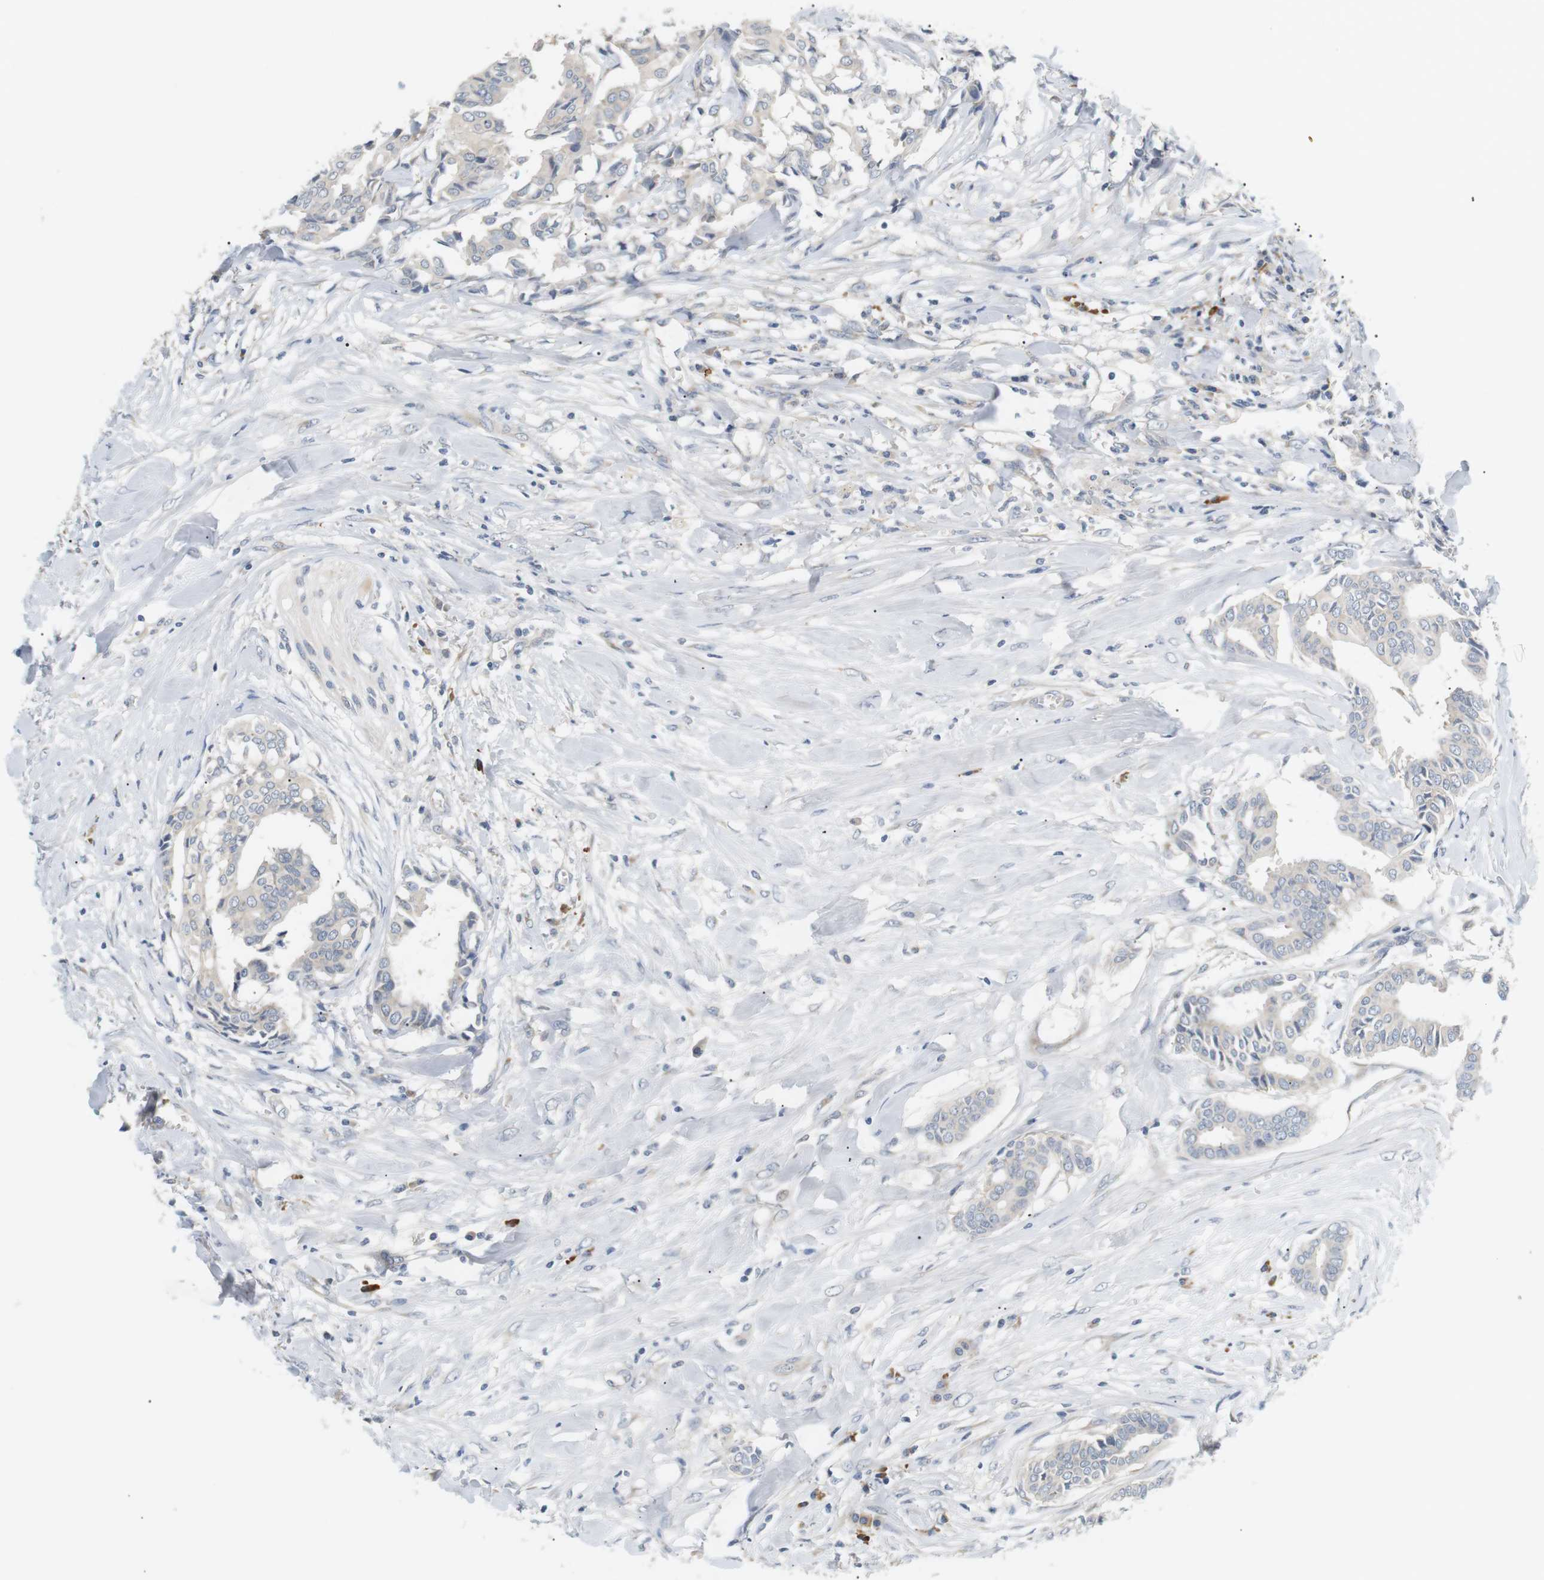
{"staining": {"intensity": "negative", "quantity": "none", "location": "none"}, "tissue": "head and neck cancer", "cell_type": "Tumor cells", "image_type": "cancer", "snomed": [{"axis": "morphology", "description": "Adenocarcinoma, NOS"}, {"axis": "topography", "description": "Salivary gland"}, {"axis": "topography", "description": "Head-Neck"}], "caption": "Immunohistochemistry (IHC) photomicrograph of neoplastic tissue: human head and neck adenocarcinoma stained with DAB exhibits no significant protein positivity in tumor cells.", "gene": "EVA1C", "patient": {"sex": "female", "age": 59}}